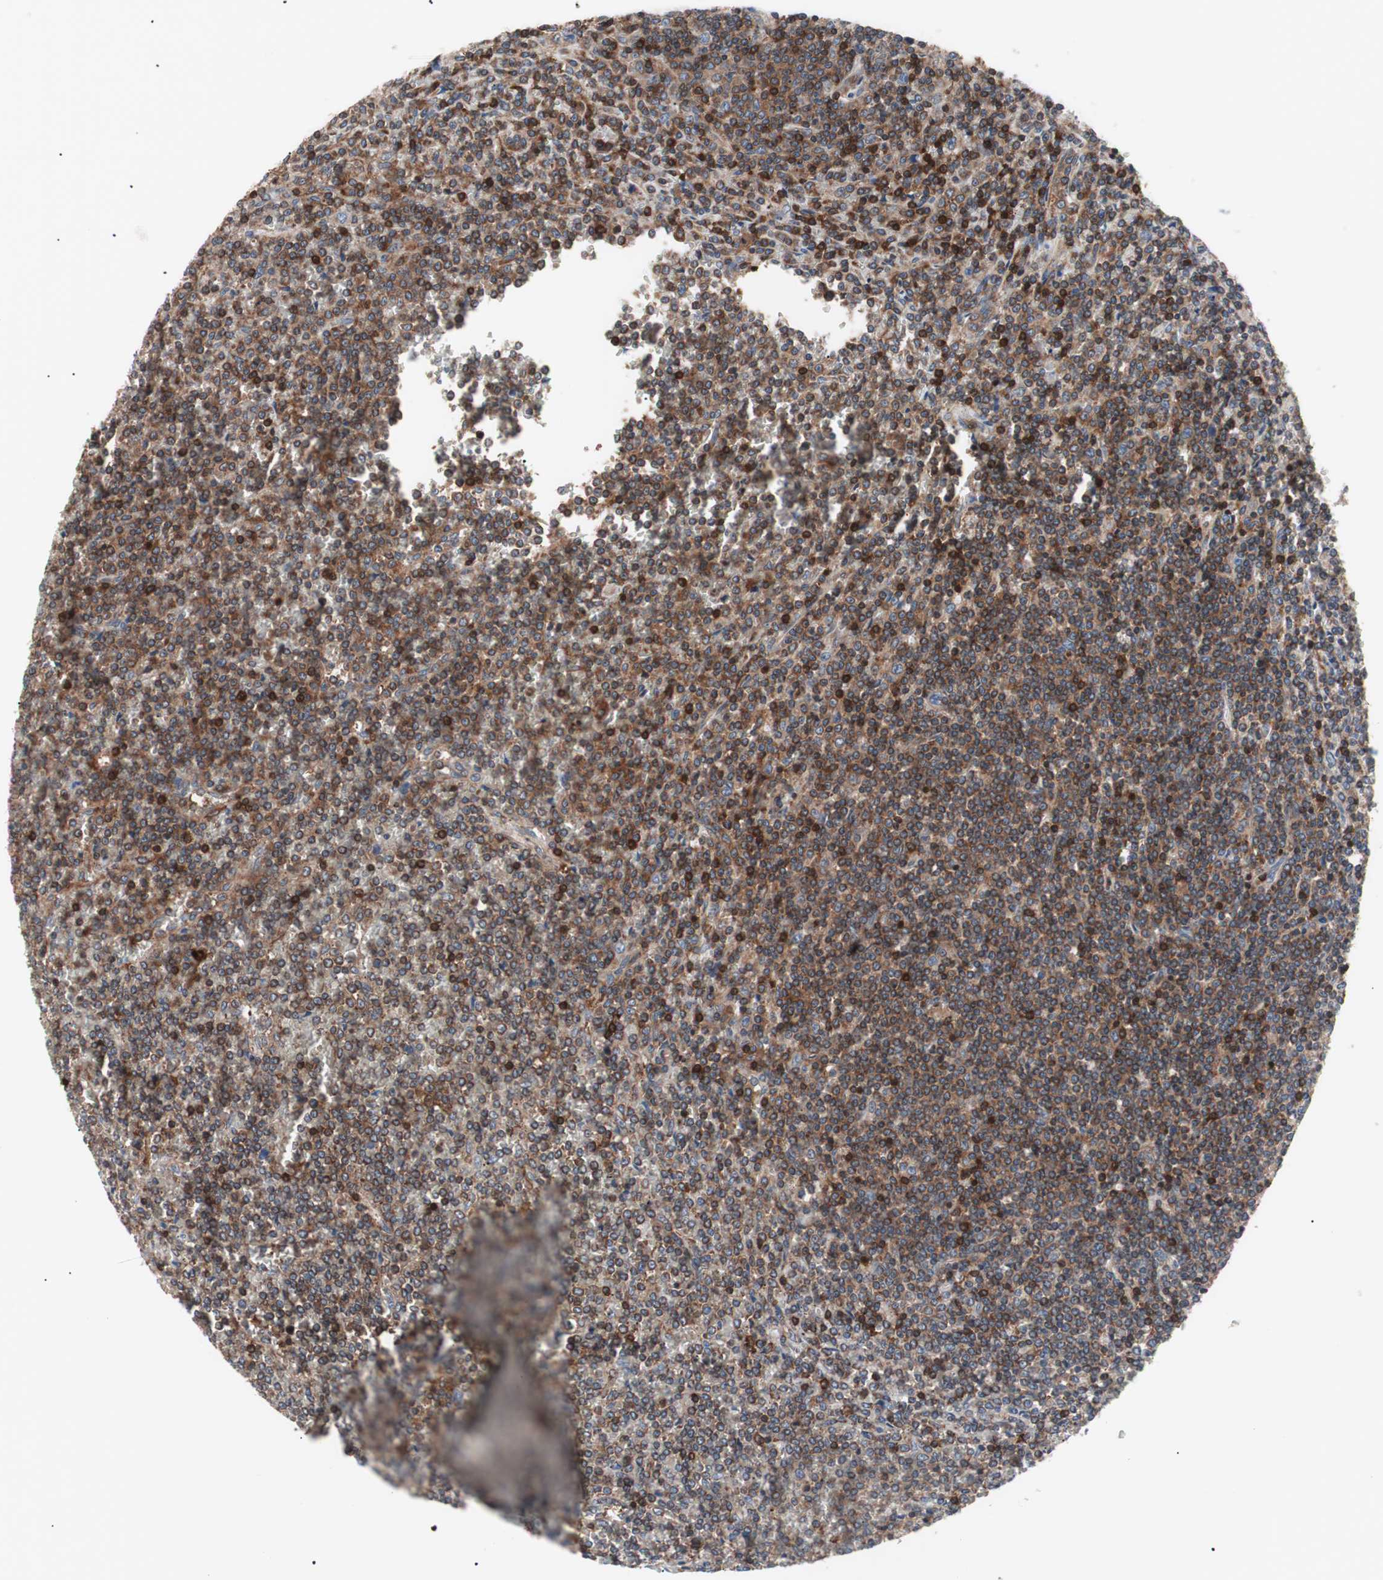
{"staining": {"intensity": "moderate", "quantity": "25%-75%", "location": "cytoplasmic/membranous"}, "tissue": "lymphoma", "cell_type": "Tumor cells", "image_type": "cancer", "snomed": [{"axis": "morphology", "description": "Malignant lymphoma, non-Hodgkin's type, Low grade"}, {"axis": "topography", "description": "Spleen"}], "caption": "An image showing moderate cytoplasmic/membranous staining in about 25%-75% of tumor cells in lymphoma, as visualized by brown immunohistochemical staining.", "gene": "PIK3R1", "patient": {"sex": "female", "age": 19}}